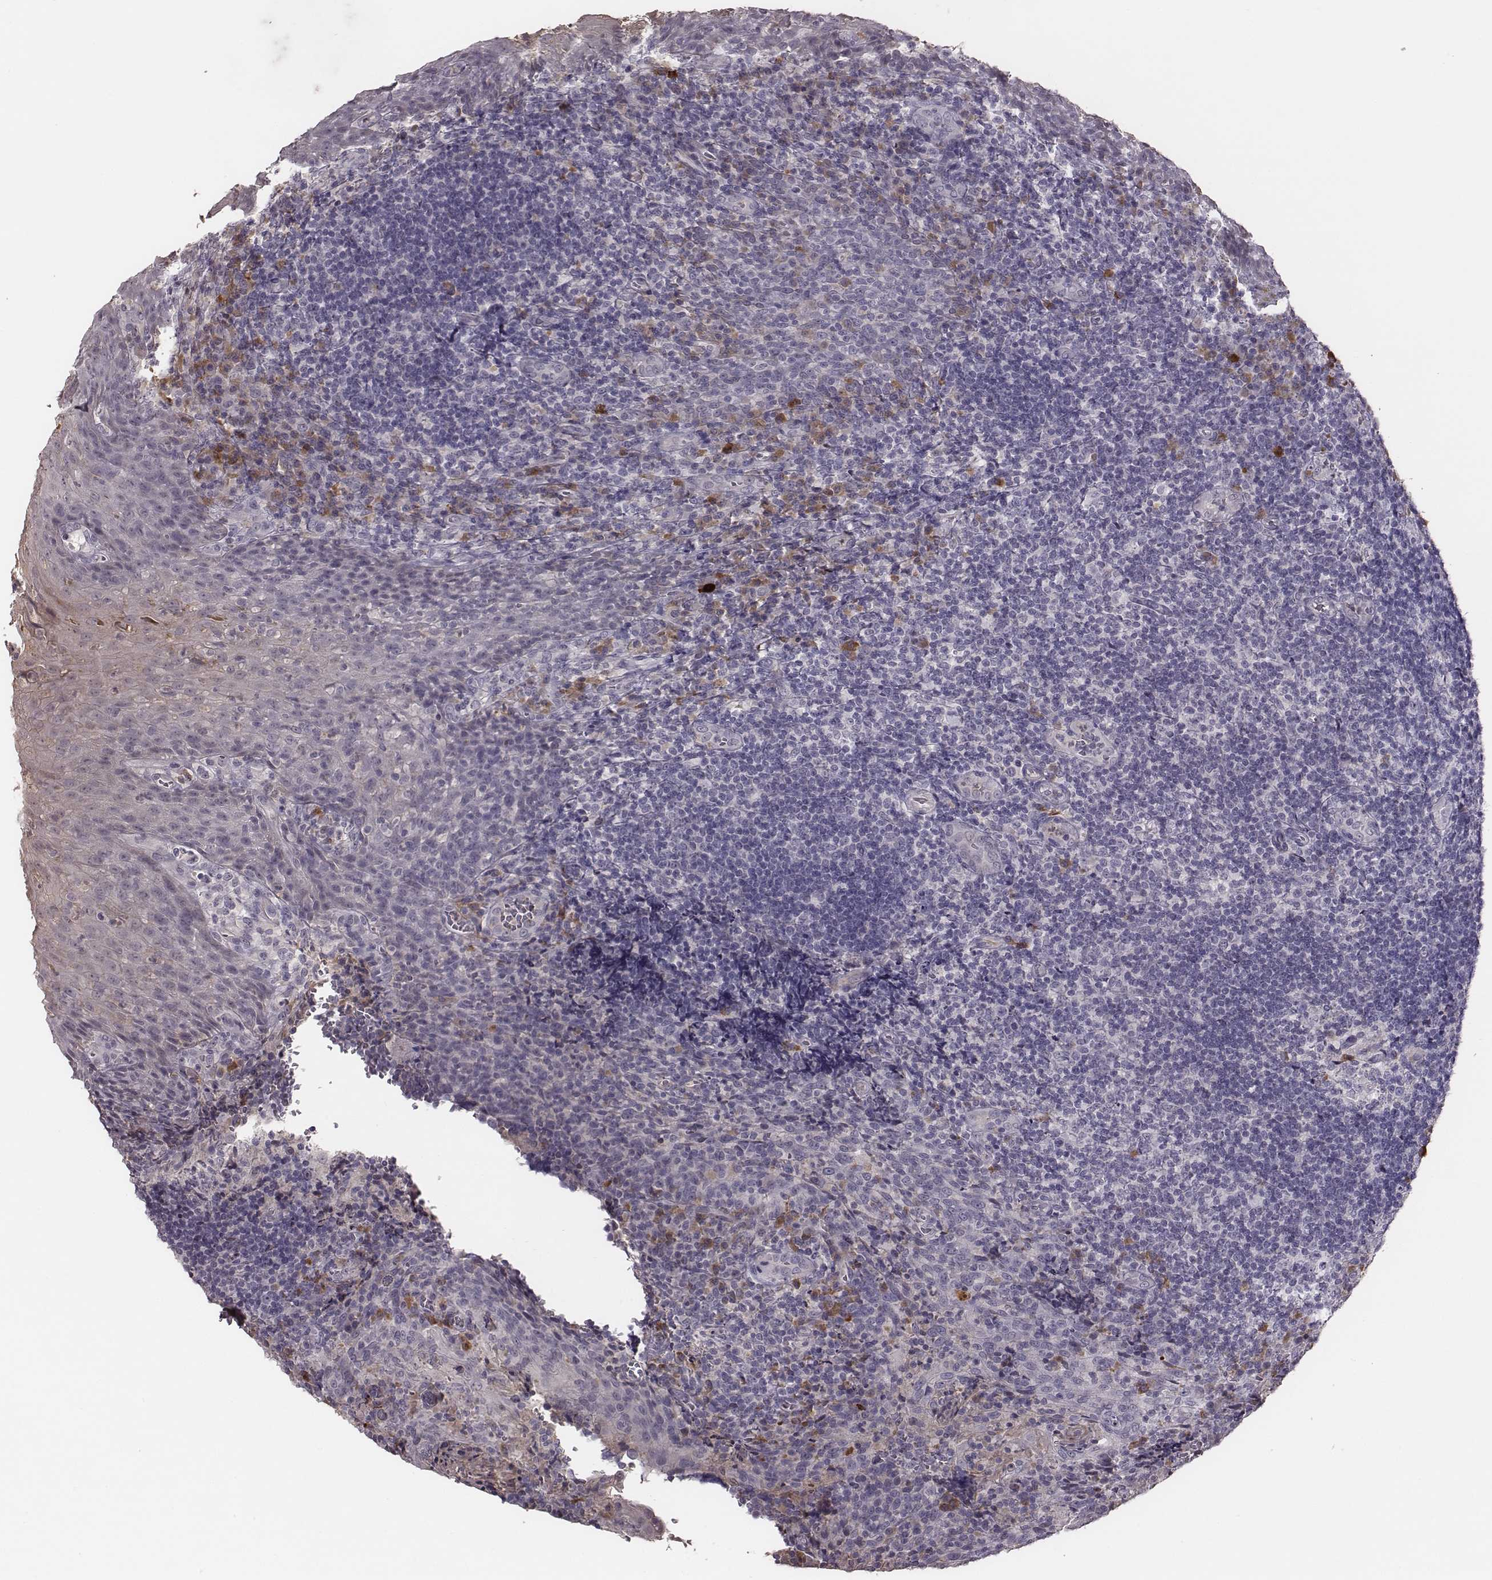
{"staining": {"intensity": "negative", "quantity": "none", "location": "none"}, "tissue": "tonsil", "cell_type": "Germinal center cells", "image_type": "normal", "snomed": [{"axis": "morphology", "description": "Normal tissue, NOS"}, {"axis": "topography", "description": "Tonsil"}], "caption": "DAB immunohistochemical staining of normal human tonsil exhibits no significant positivity in germinal center cells.", "gene": "SLC22A6", "patient": {"sex": "male", "age": 17}}